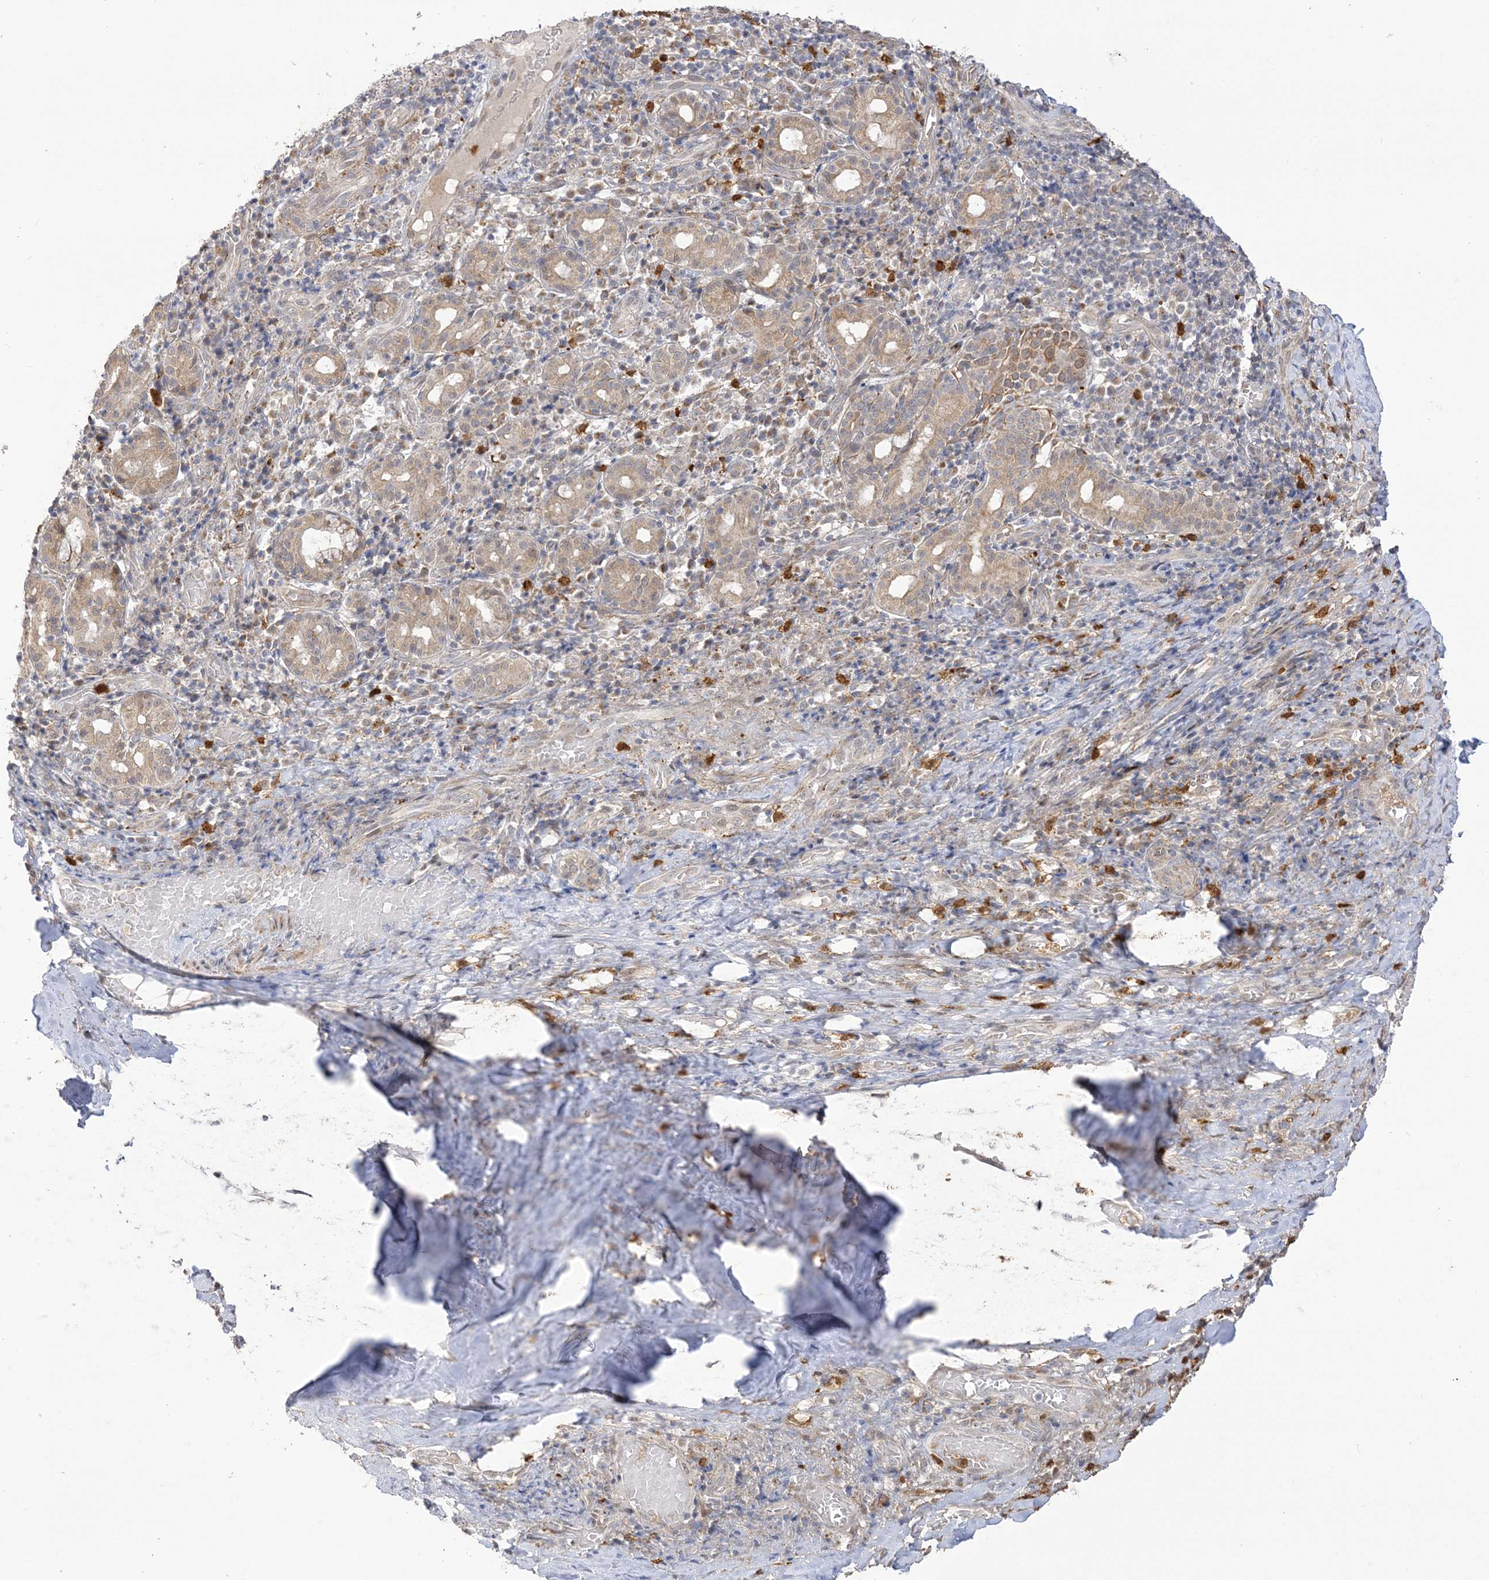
{"staining": {"intensity": "weak", "quantity": "<25%", "location": "cytoplasmic/membranous"}, "tissue": "adipose tissue", "cell_type": "Adipocytes", "image_type": "normal", "snomed": [{"axis": "morphology", "description": "Normal tissue, NOS"}, {"axis": "morphology", "description": "Basal cell carcinoma"}, {"axis": "topography", "description": "Cartilage tissue"}, {"axis": "topography", "description": "Nasopharynx"}, {"axis": "topography", "description": "Oral tissue"}], "caption": "High magnification brightfield microscopy of benign adipose tissue stained with DAB (brown) and counterstained with hematoxylin (blue): adipocytes show no significant expression. (DAB IHC with hematoxylin counter stain).", "gene": "NAF1", "patient": {"sex": "female", "age": 77}}